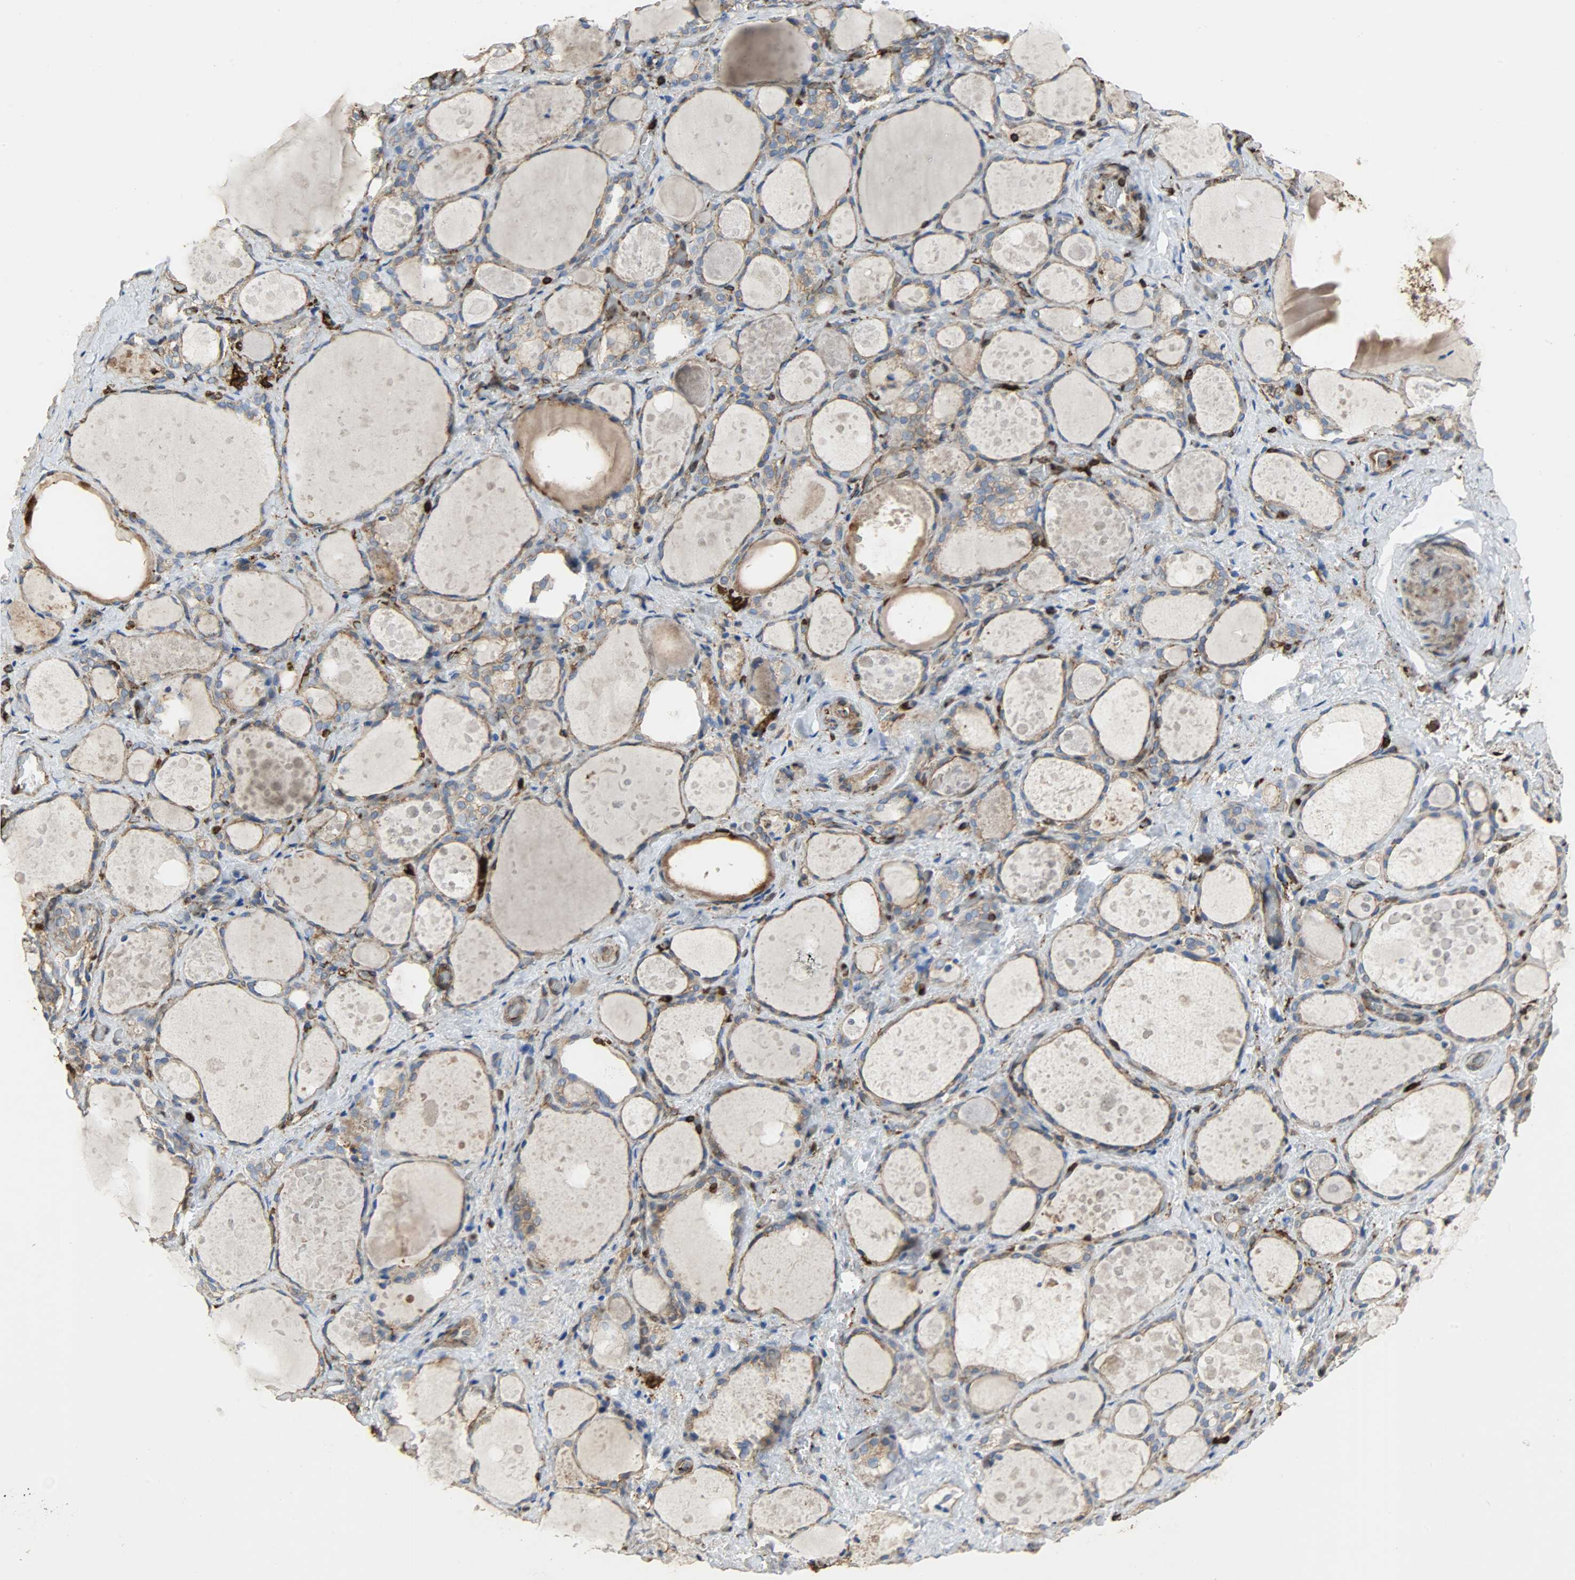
{"staining": {"intensity": "moderate", "quantity": ">75%", "location": "cytoplasmic/membranous"}, "tissue": "thyroid gland", "cell_type": "Glandular cells", "image_type": "normal", "snomed": [{"axis": "morphology", "description": "Normal tissue, NOS"}, {"axis": "topography", "description": "Thyroid gland"}], "caption": "Moderate cytoplasmic/membranous protein positivity is appreciated in approximately >75% of glandular cells in thyroid gland. (DAB IHC with brightfield microscopy, high magnification).", "gene": "VASP", "patient": {"sex": "female", "age": 75}}